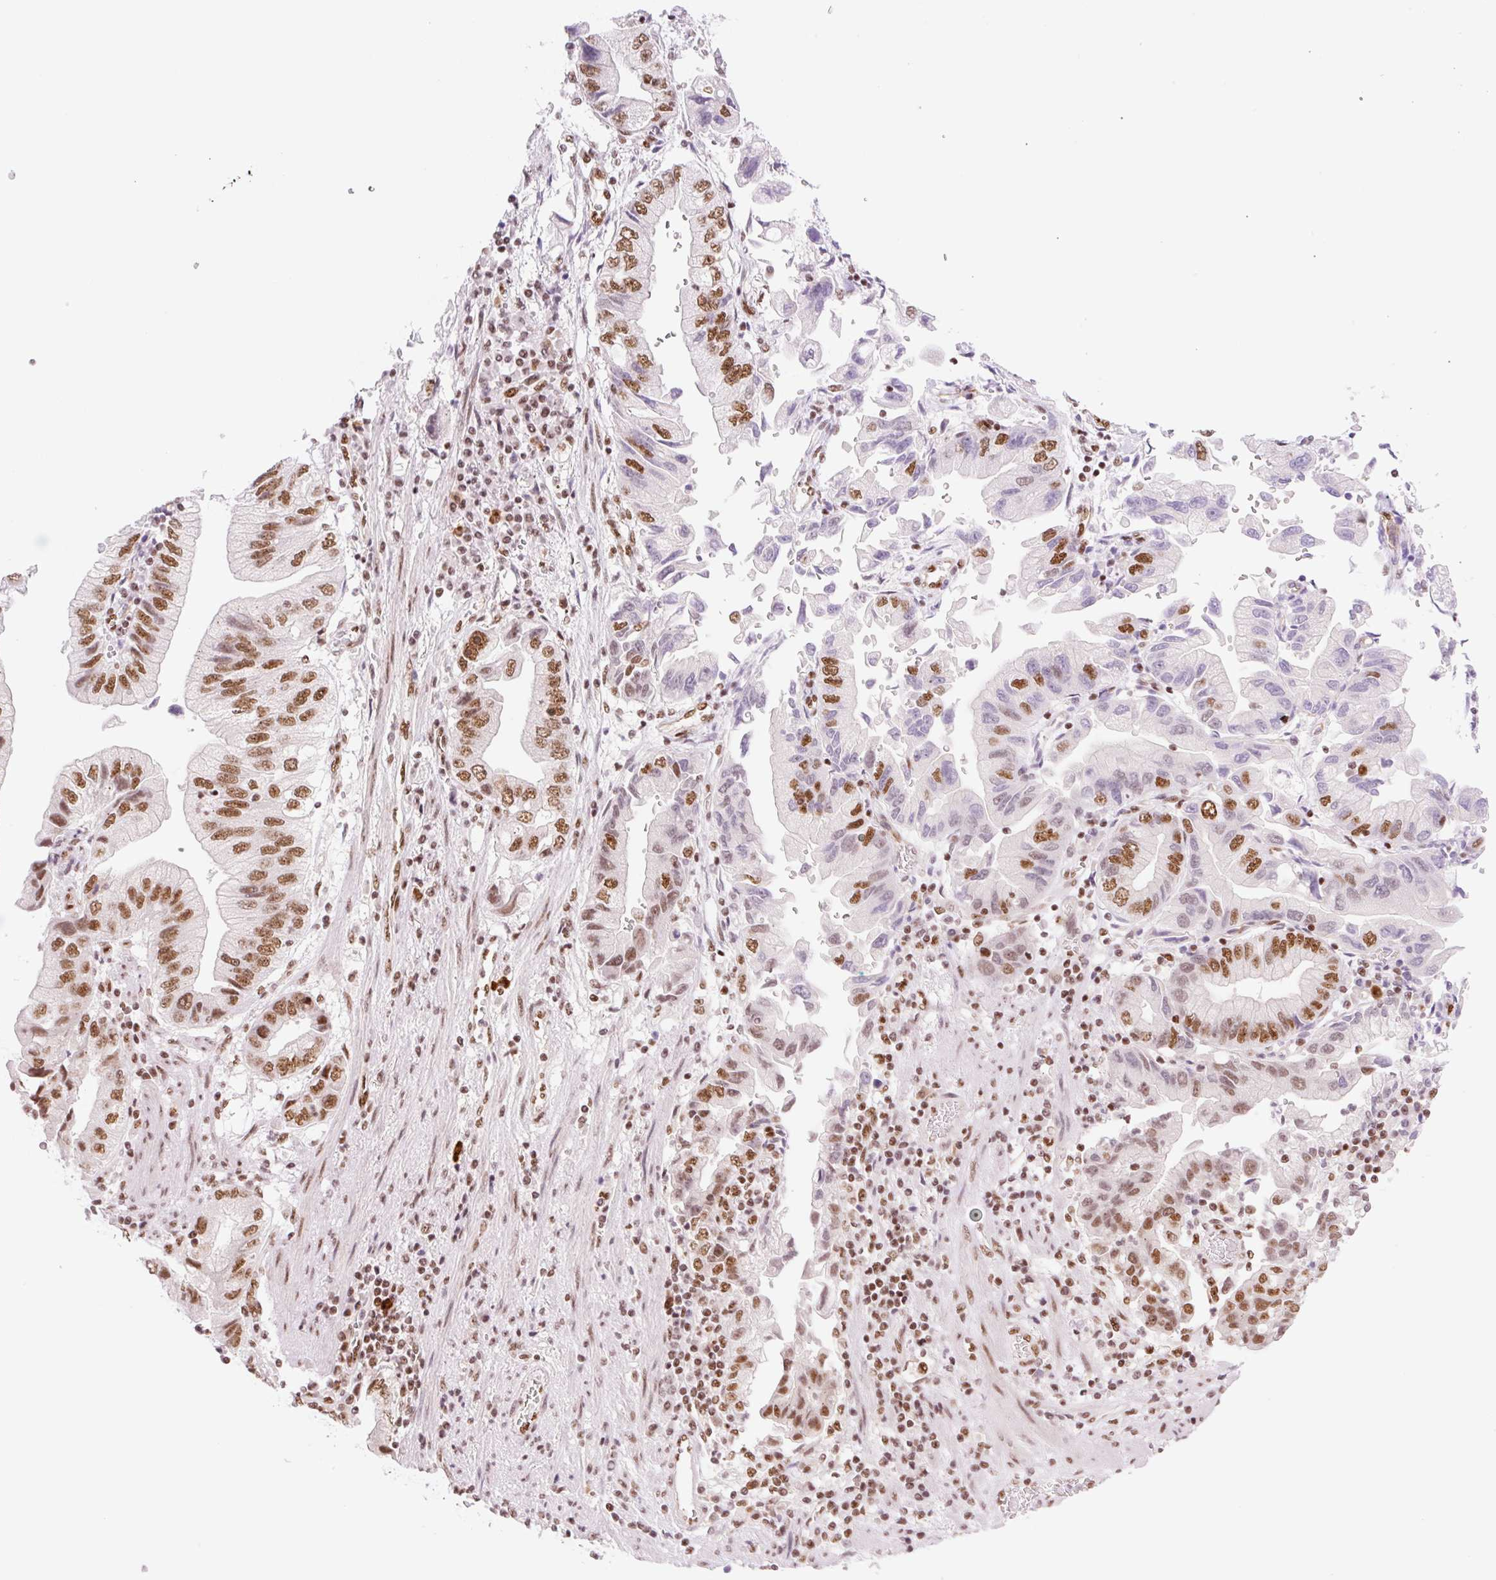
{"staining": {"intensity": "moderate", "quantity": "25%-75%", "location": "nuclear"}, "tissue": "stomach cancer", "cell_type": "Tumor cells", "image_type": "cancer", "snomed": [{"axis": "morphology", "description": "Adenocarcinoma, NOS"}, {"axis": "topography", "description": "Stomach"}], "caption": "Immunohistochemical staining of stomach adenocarcinoma exhibits moderate nuclear protein positivity in approximately 25%-75% of tumor cells. (Brightfield microscopy of DAB IHC at high magnification).", "gene": "PRDM11", "patient": {"sex": "male", "age": 62}}